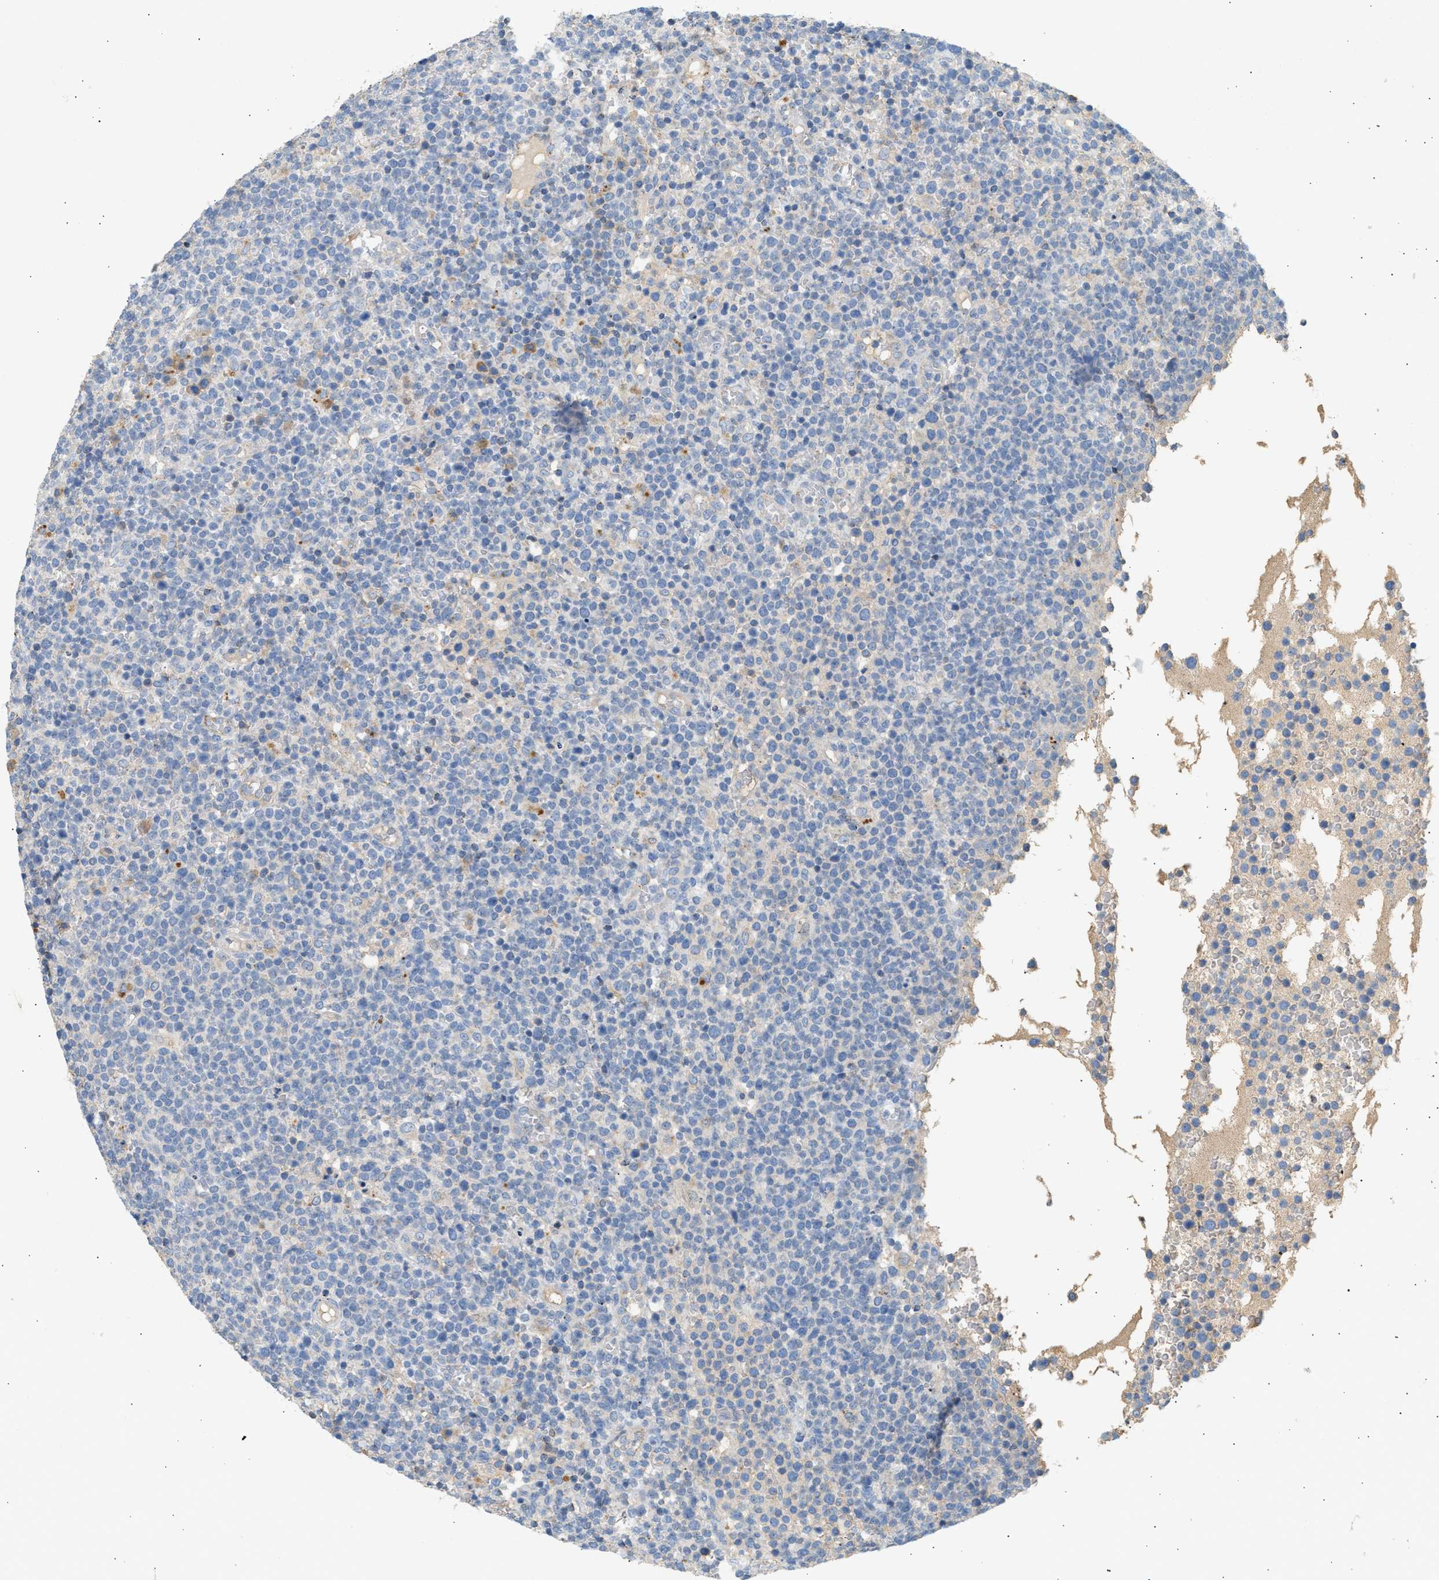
{"staining": {"intensity": "weak", "quantity": "<25%", "location": "cytoplasmic/membranous"}, "tissue": "lymphoma", "cell_type": "Tumor cells", "image_type": "cancer", "snomed": [{"axis": "morphology", "description": "Malignant lymphoma, non-Hodgkin's type, High grade"}, {"axis": "topography", "description": "Lymph node"}], "caption": "Tumor cells are negative for brown protein staining in high-grade malignant lymphoma, non-Hodgkin's type. Brightfield microscopy of immunohistochemistry (IHC) stained with DAB (3,3'-diaminobenzidine) (brown) and hematoxylin (blue), captured at high magnification.", "gene": "ENTHD1", "patient": {"sex": "male", "age": 61}}